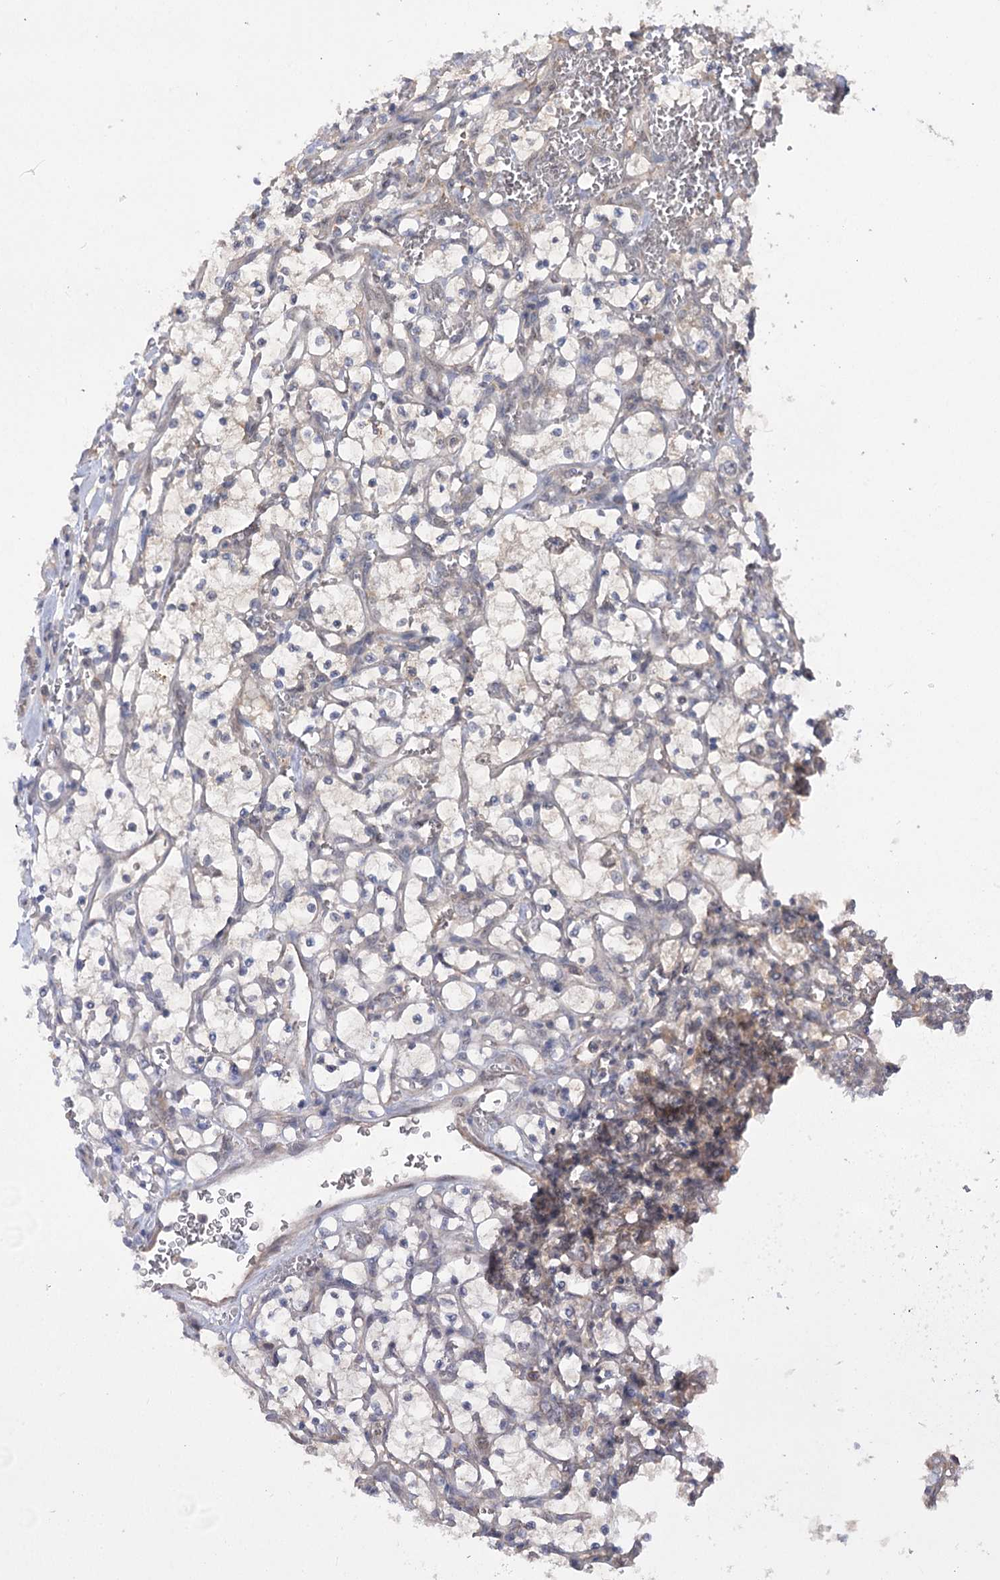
{"staining": {"intensity": "negative", "quantity": "none", "location": "none"}, "tissue": "renal cancer", "cell_type": "Tumor cells", "image_type": "cancer", "snomed": [{"axis": "morphology", "description": "Adenocarcinoma, NOS"}, {"axis": "topography", "description": "Kidney"}], "caption": "Tumor cells are negative for brown protein staining in adenocarcinoma (renal).", "gene": "TENM2", "patient": {"sex": "female", "age": 69}}